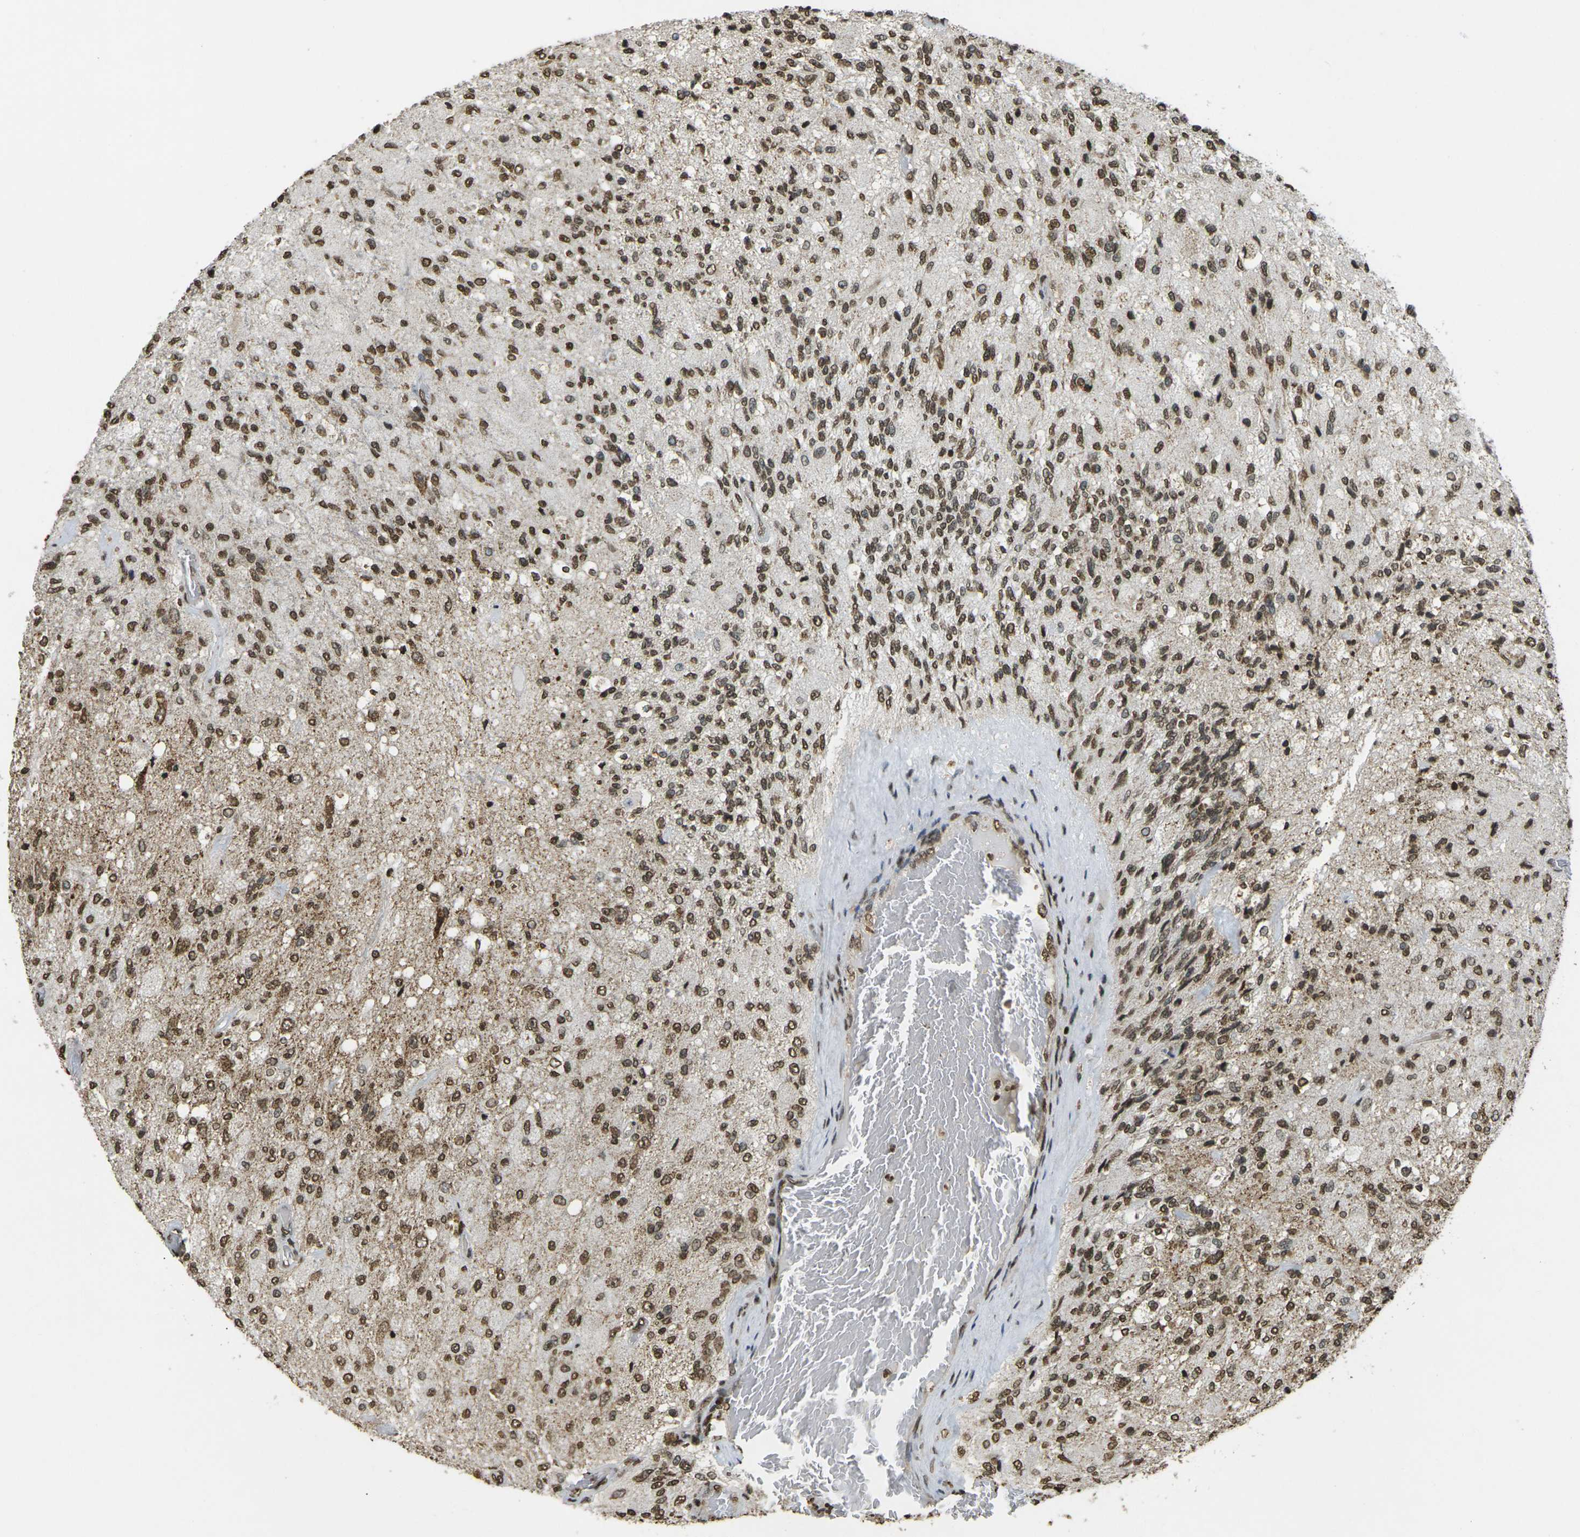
{"staining": {"intensity": "strong", "quantity": ">75%", "location": "nuclear"}, "tissue": "glioma", "cell_type": "Tumor cells", "image_type": "cancer", "snomed": [{"axis": "morphology", "description": "Normal tissue, NOS"}, {"axis": "morphology", "description": "Glioma, malignant, High grade"}, {"axis": "topography", "description": "Cerebral cortex"}], "caption": "Immunohistochemical staining of human malignant glioma (high-grade) displays high levels of strong nuclear expression in approximately >75% of tumor cells.", "gene": "NEUROG2", "patient": {"sex": "male", "age": 77}}